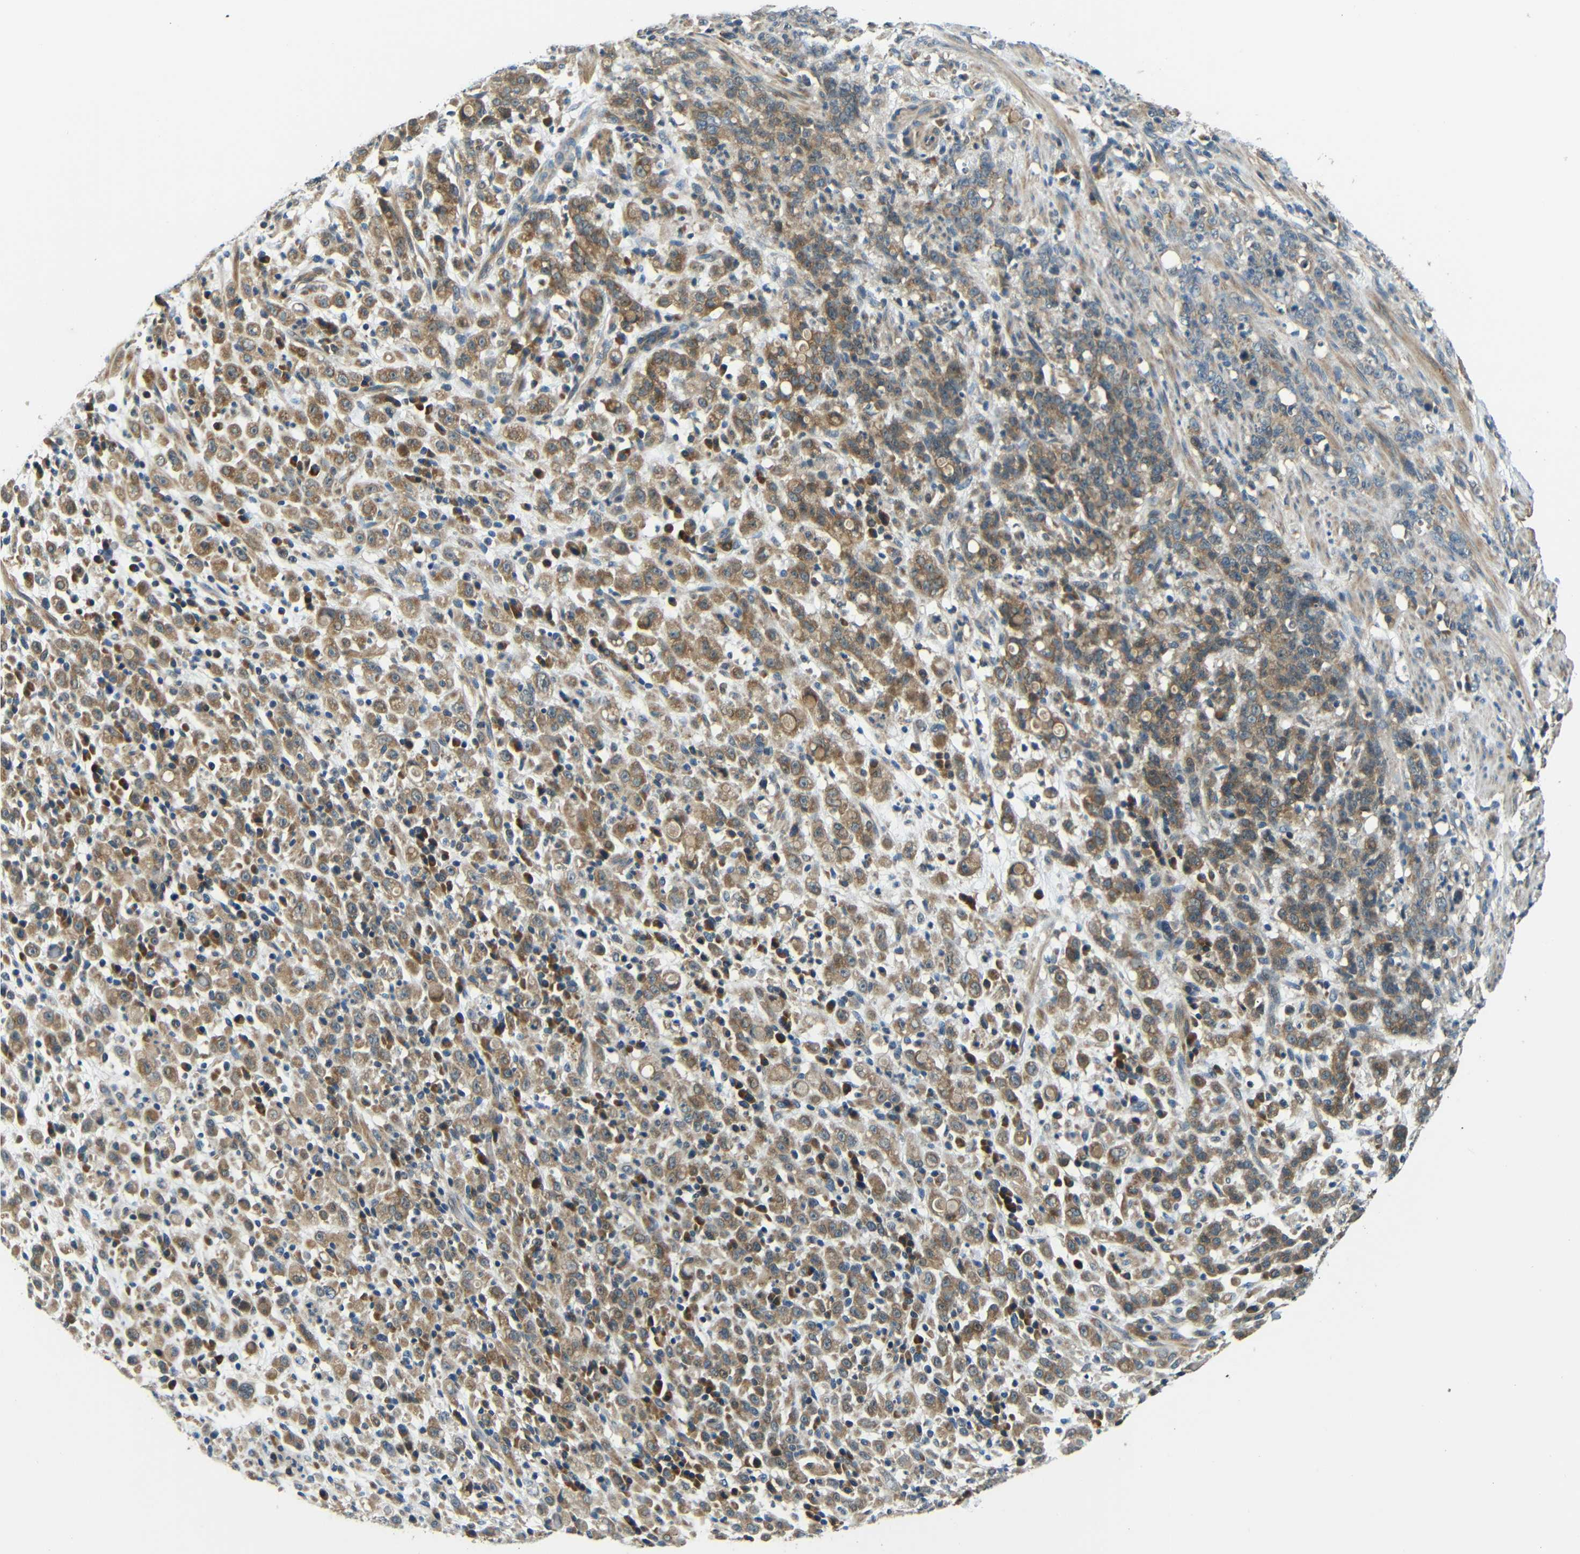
{"staining": {"intensity": "moderate", "quantity": ">75%", "location": "cytoplasmic/membranous"}, "tissue": "stomach cancer", "cell_type": "Tumor cells", "image_type": "cancer", "snomed": [{"axis": "morphology", "description": "Adenocarcinoma, NOS"}, {"axis": "topography", "description": "Stomach, lower"}], "caption": "Tumor cells show moderate cytoplasmic/membranous positivity in approximately >75% of cells in stomach adenocarcinoma.", "gene": "FNDC3A", "patient": {"sex": "male", "age": 88}}